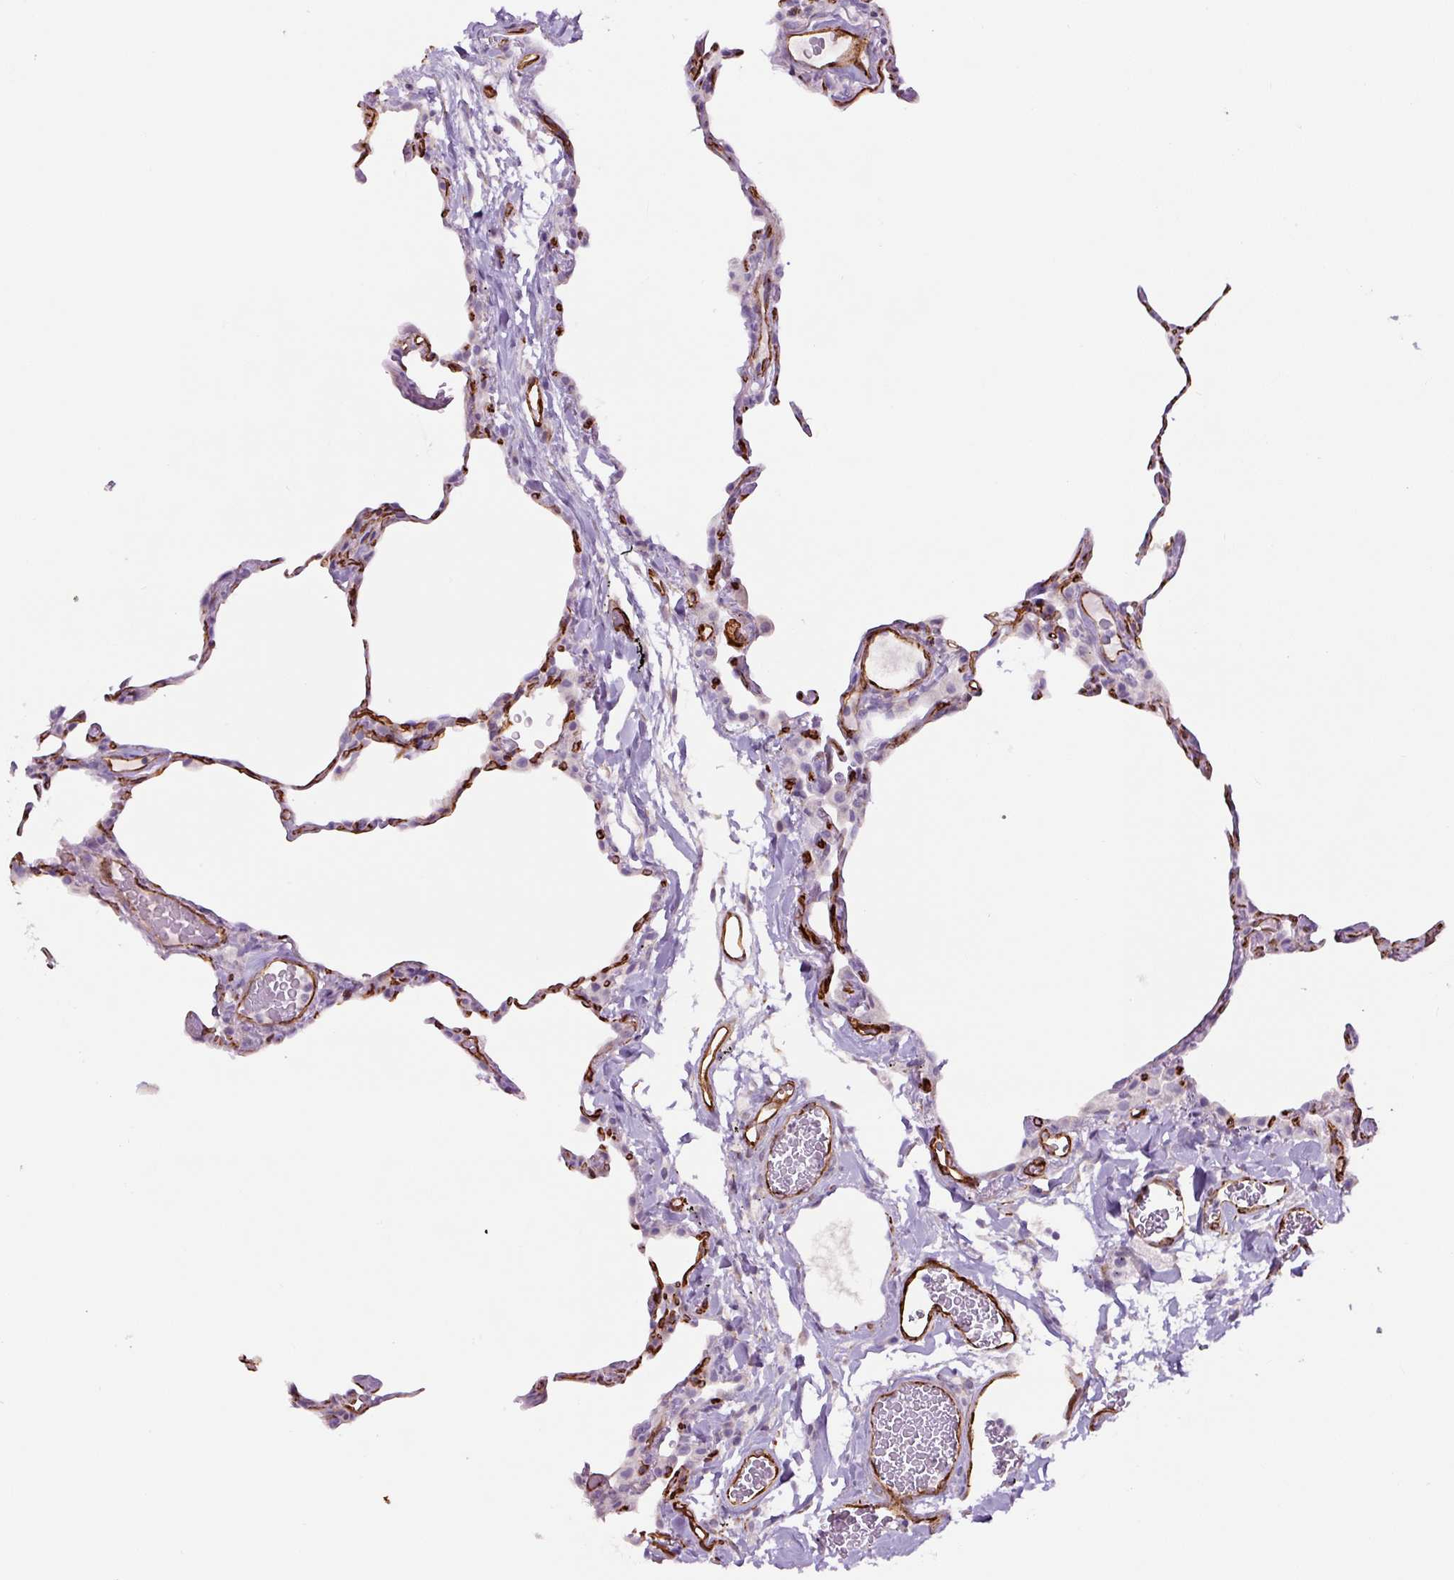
{"staining": {"intensity": "negative", "quantity": "none", "location": "none"}, "tissue": "lung", "cell_type": "Alveolar cells", "image_type": "normal", "snomed": [{"axis": "morphology", "description": "Normal tissue, NOS"}, {"axis": "topography", "description": "Lung"}], "caption": "High power microscopy micrograph of an IHC micrograph of benign lung, revealing no significant expression in alveolar cells.", "gene": "NES", "patient": {"sex": "female", "age": 57}}